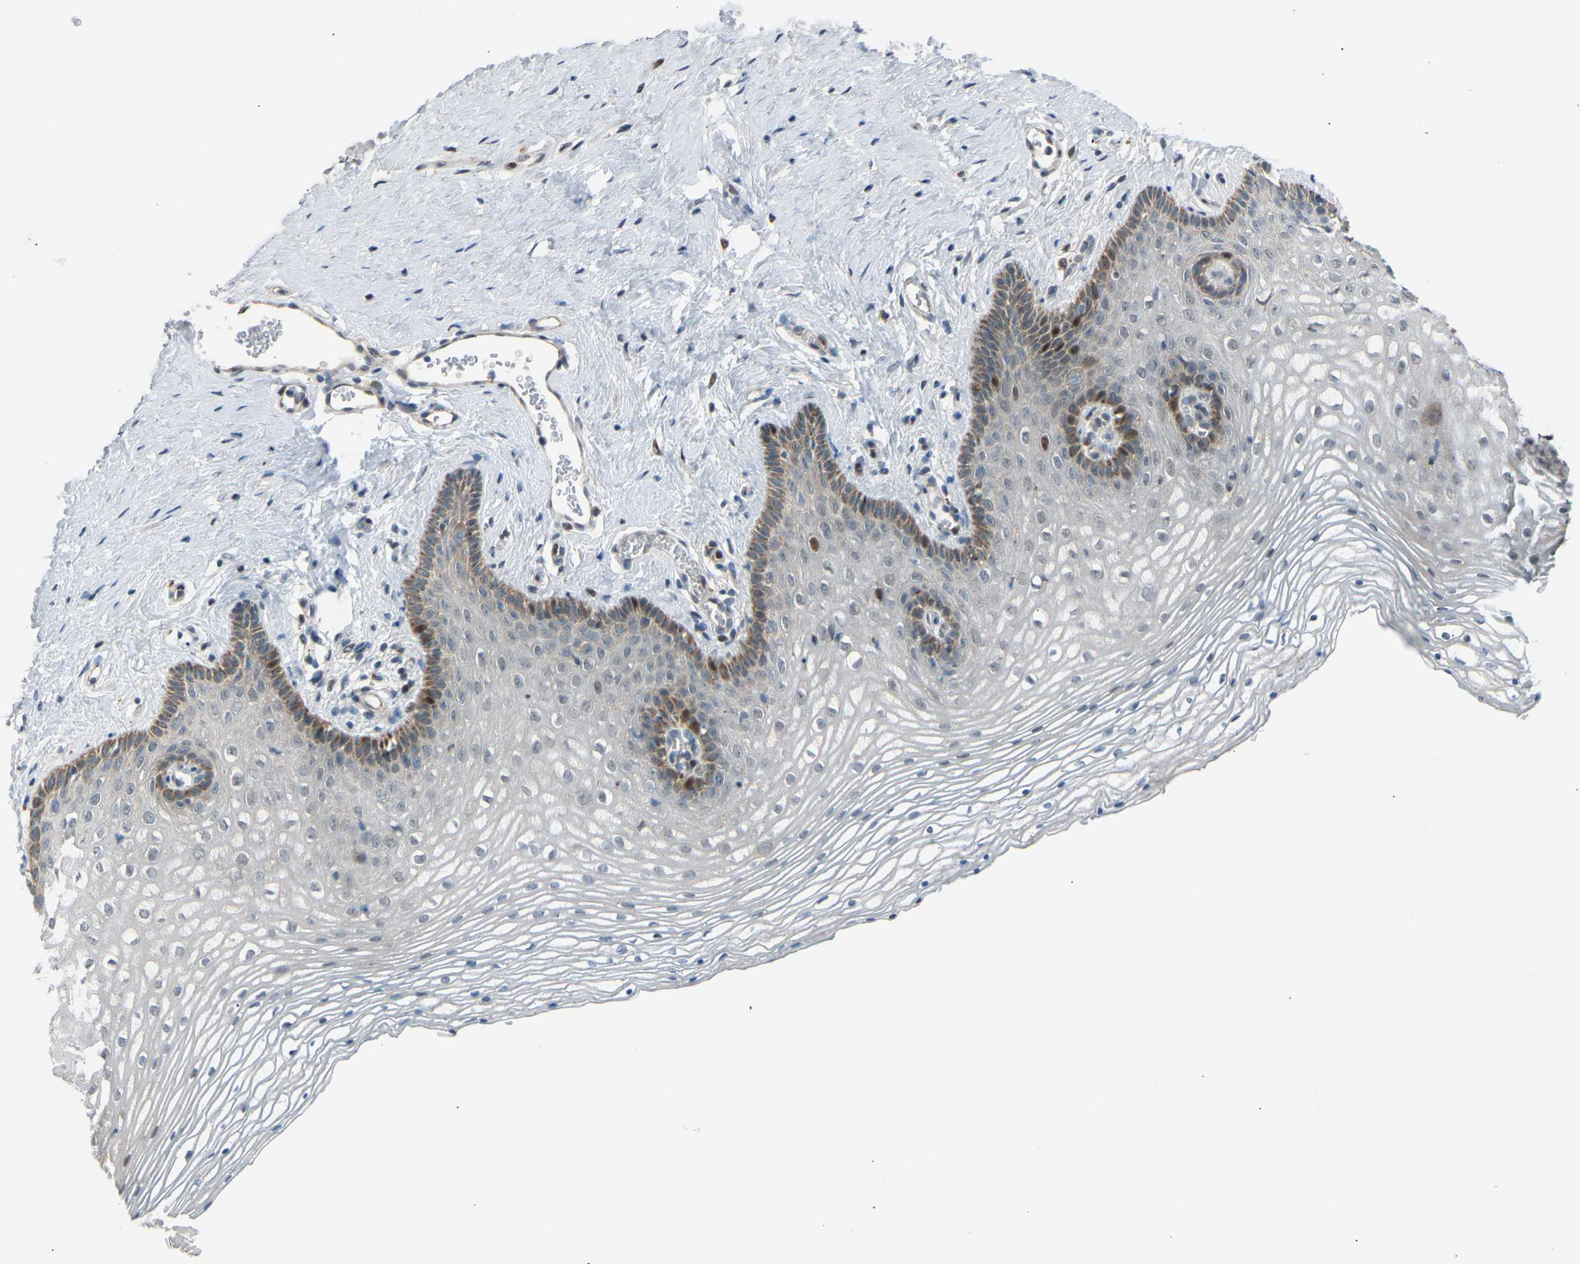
{"staining": {"intensity": "moderate", "quantity": "<25%", "location": "cytoplasmic/membranous"}, "tissue": "vagina", "cell_type": "Squamous epithelial cells", "image_type": "normal", "snomed": [{"axis": "morphology", "description": "Normal tissue, NOS"}, {"axis": "topography", "description": "Vagina"}], "caption": "Squamous epithelial cells reveal low levels of moderate cytoplasmic/membranous staining in about <25% of cells in benign vagina.", "gene": "VPS41", "patient": {"sex": "female", "age": 32}}